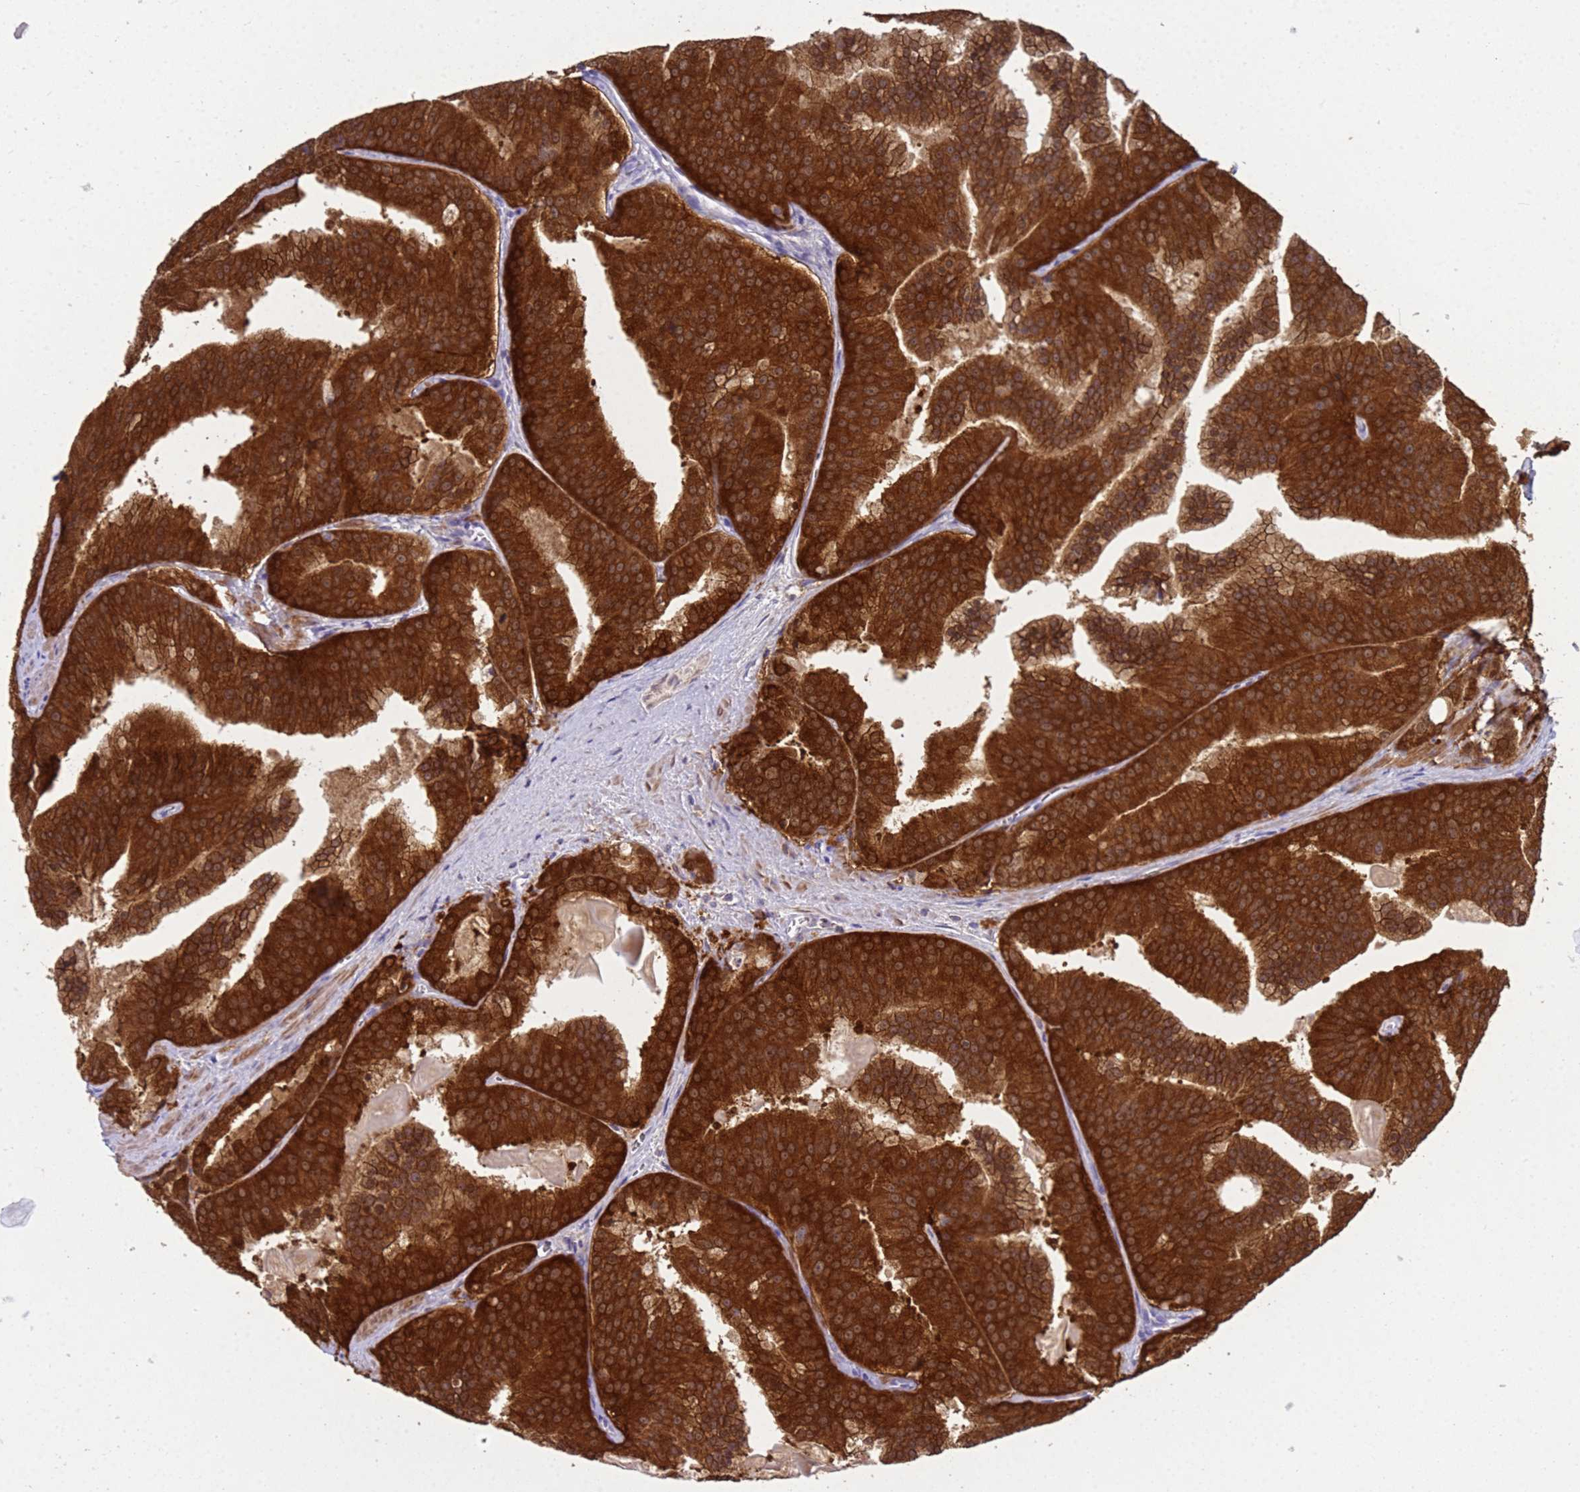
{"staining": {"intensity": "strong", "quantity": ">75%", "location": "cytoplasmic/membranous,nuclear"}, "tissue": "prostate cancer", "cell_type": "Tumor cells", "image_type": "cancer", "snomed": [{"axis": "morphology", "description": "Adenocarcinoma, High grade"}, {"axis": "topography", "description": "Prostate"}], "caption": "Strong cytoplasmic/membranous and nuclear positivity for a protein is identified in about >75% of tumor cells of prostate high-grade adenocarcinoma using immunohistochemistry (IHC).", "gene": "KLHL13", "patient": {"sex": "male", "age": 61}}